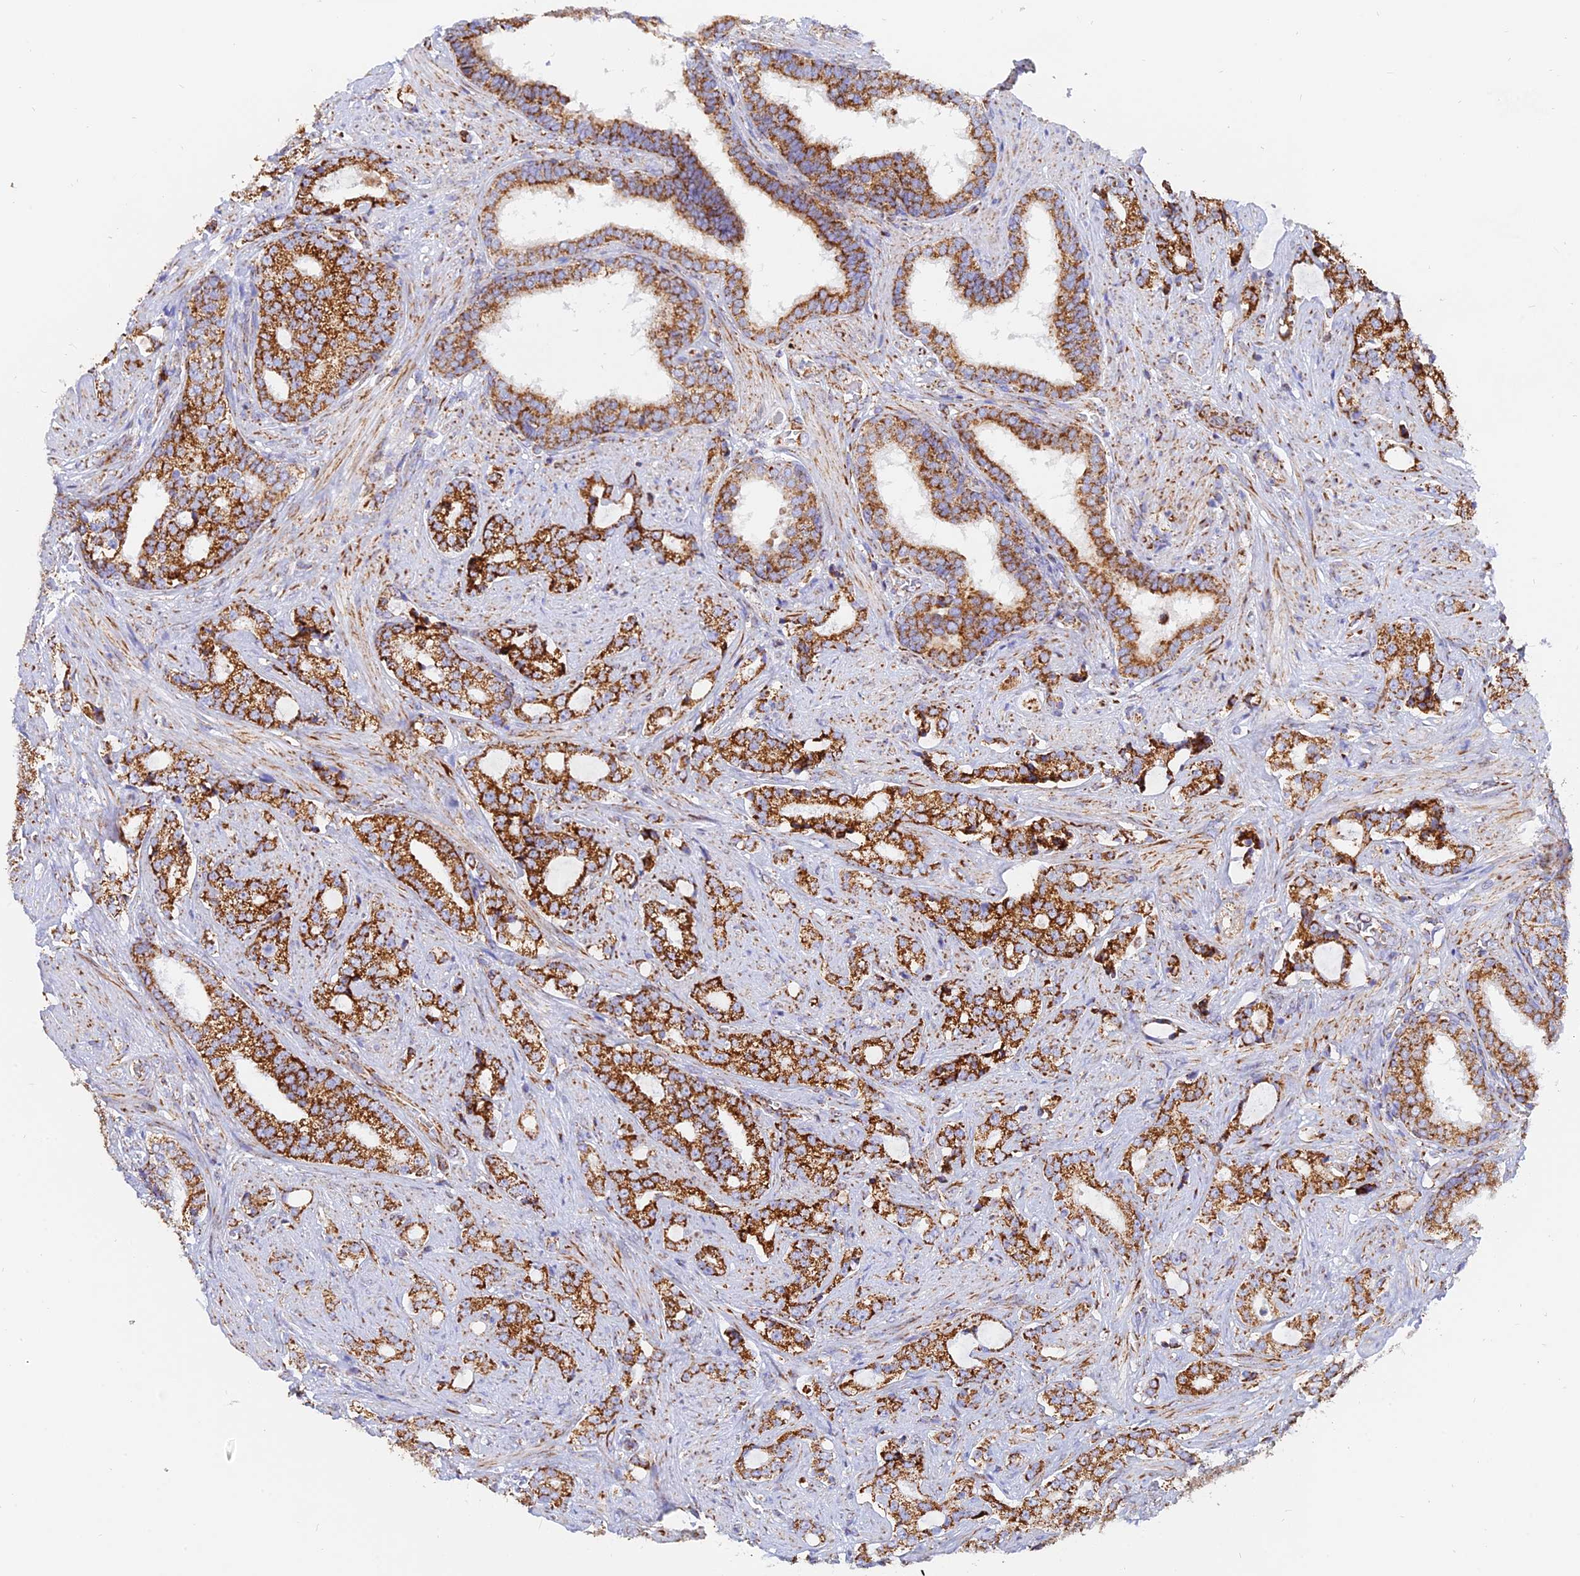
{"staining": {"intensity": "strong", "quantity": ">75%", "location": "cytoplasmic/membranous"}, "tissue": "prostate cancer", "cell_type": "Tumor cells", "image_type": "cancer", "snomed": [{"axis": "morphology", "description": "Adenocarcinoma, High grade"}, {"axis": "topography", "description": "Prostate and seminal vesicle, NOS"}], "caption": "A brown stain labels strong cytoplasmic/membranous staining of a protein in prostate high-grade adenocarcinoma tumor cells. The protein of interest is stained brown, and the nuclei are stained in blue (DAB IHC with brightfield microscopy, high magnification).", "gene": "NDUFB6", "patient": {"sex": "male", "age": 67}}